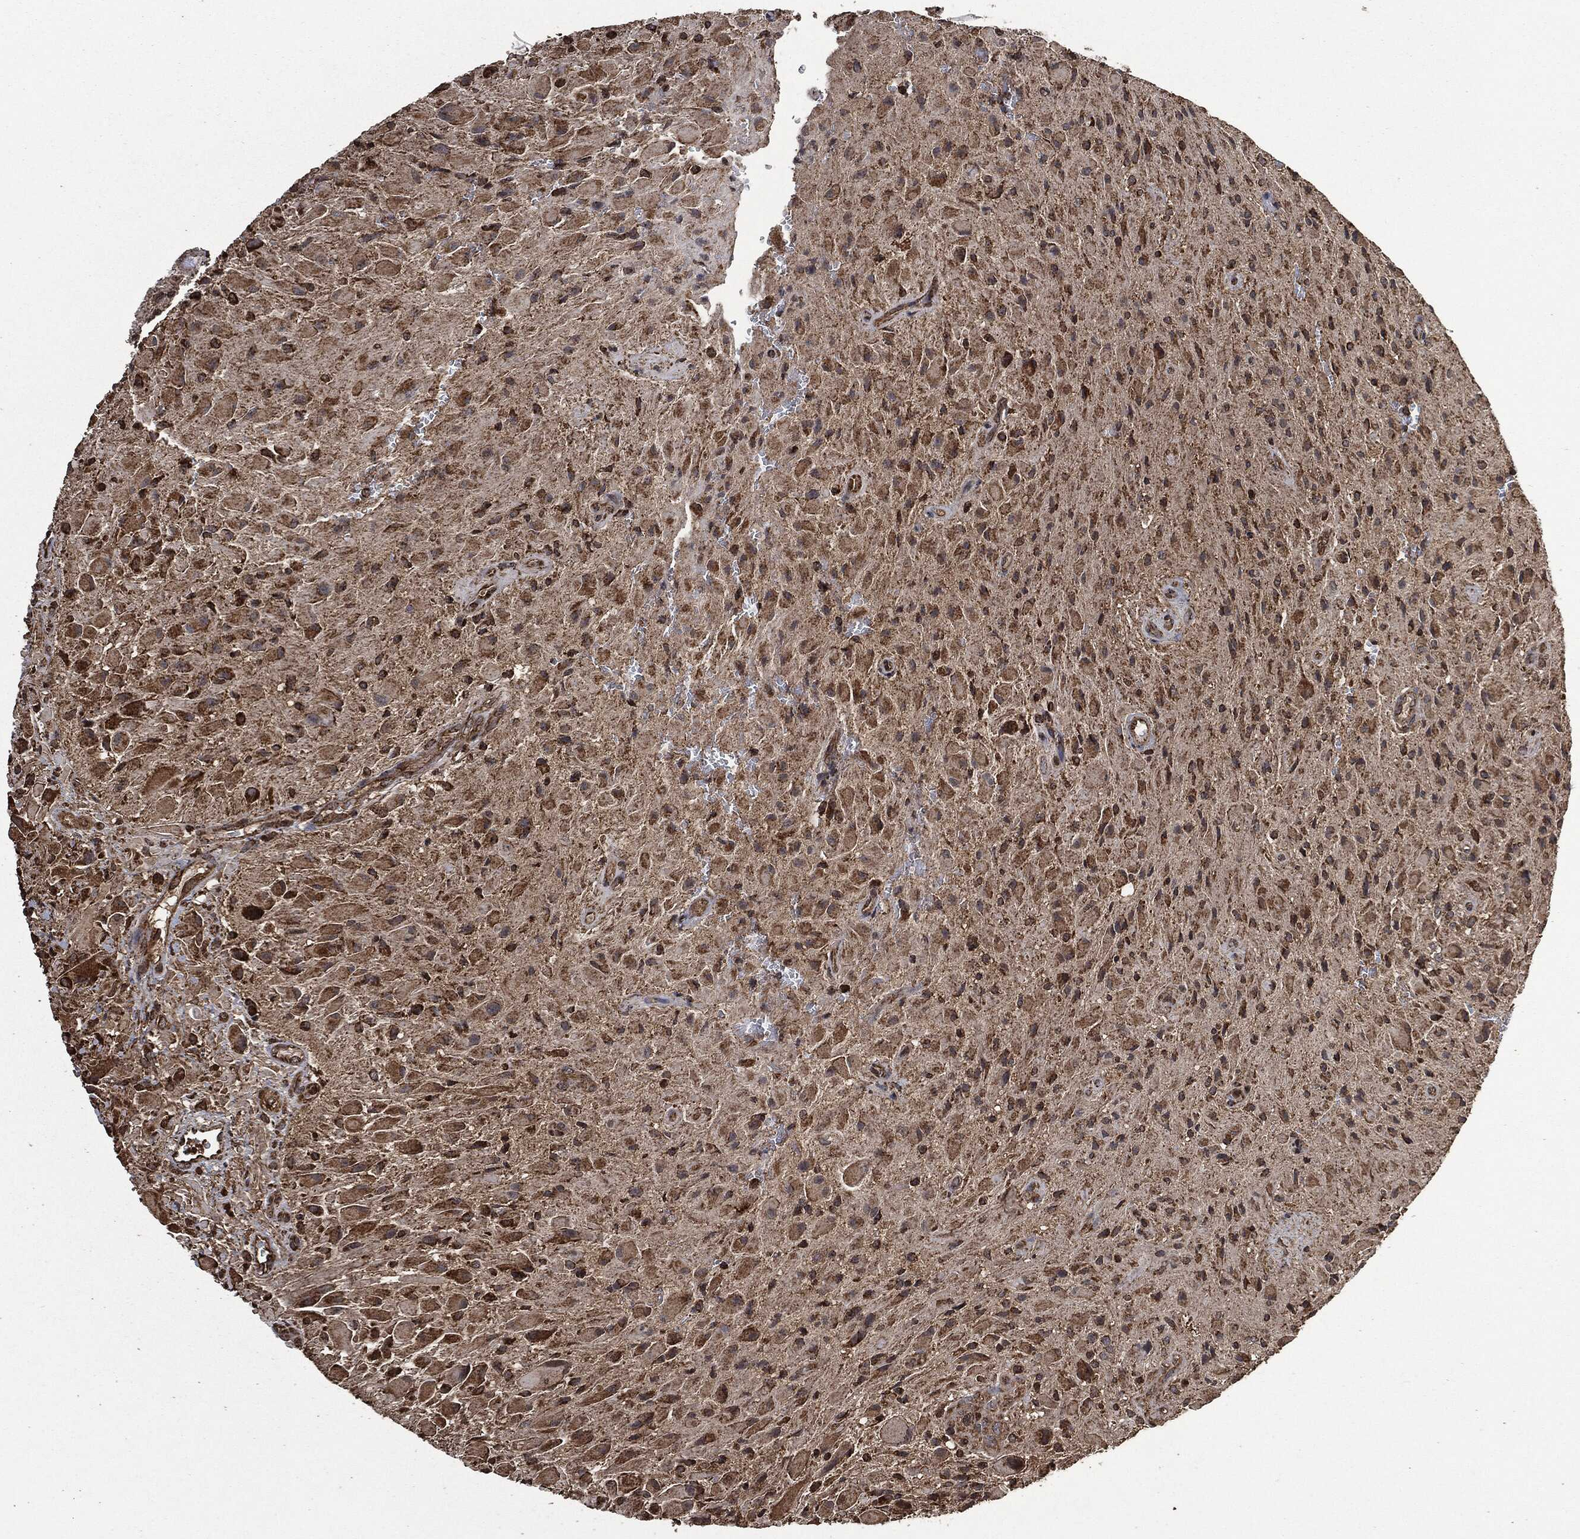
{"staining": {"intensity": "strong", "quantity": ">75%", "location": "cytoplasmic/membranous"}, "tissue": "glioma", "cell_type": "Tumor cells", "image_type": "cancer", "snomed": [{"axis": "morphology", "description": "Glioma, malignant, High grade"}, {"axis": "topography", "description": "Cerebral cortex"}], "caption": "High-grade glioma (malignant) stained with a brown dye demonstrates strong cytoplasmic/membranous positive positivity in approximately >75% of tumor cells.", "gene": "LIG3", "patient": {"sex": "male", "age": 35}}